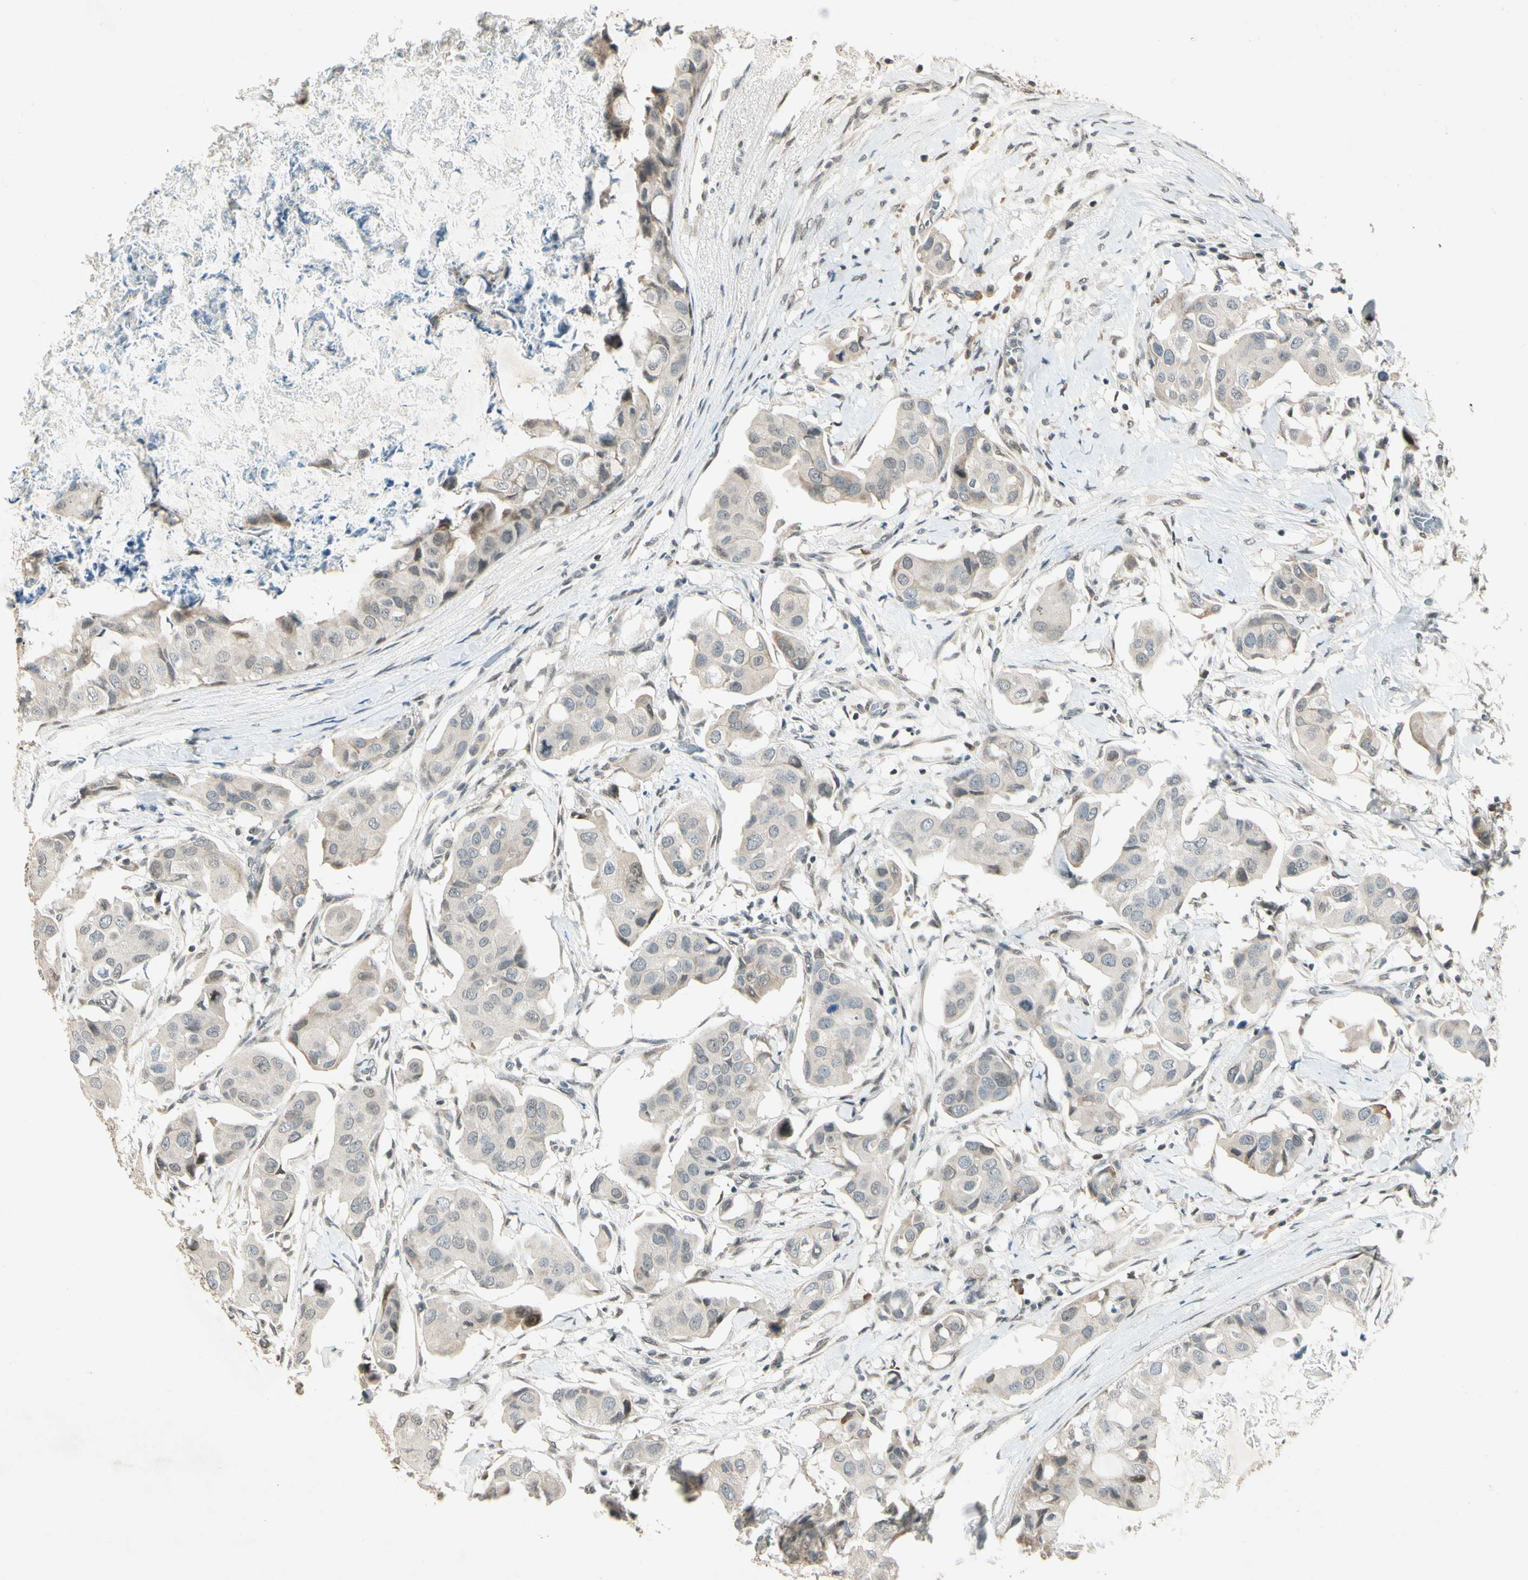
{"staining": {"intensity": "weak", "quantity": "<25%", "location": "cytoplasmic/membranous"}, "tissue": "breast cancer", "cell_type": "Tumor cells", "image_type": "cancer", "snomed": [{"axis": "morphology", "description": "Duct carcinoma"}, {"axis": "topography", "description": "Breast"}], "caption": "The immunohistochemistry histopathology image has no significant positivity in tumor cells of breast infiltrating ductal carcinoma tissue.", "gene": "ZBTB4", "patient": {"sex": "female", "age": 40}}